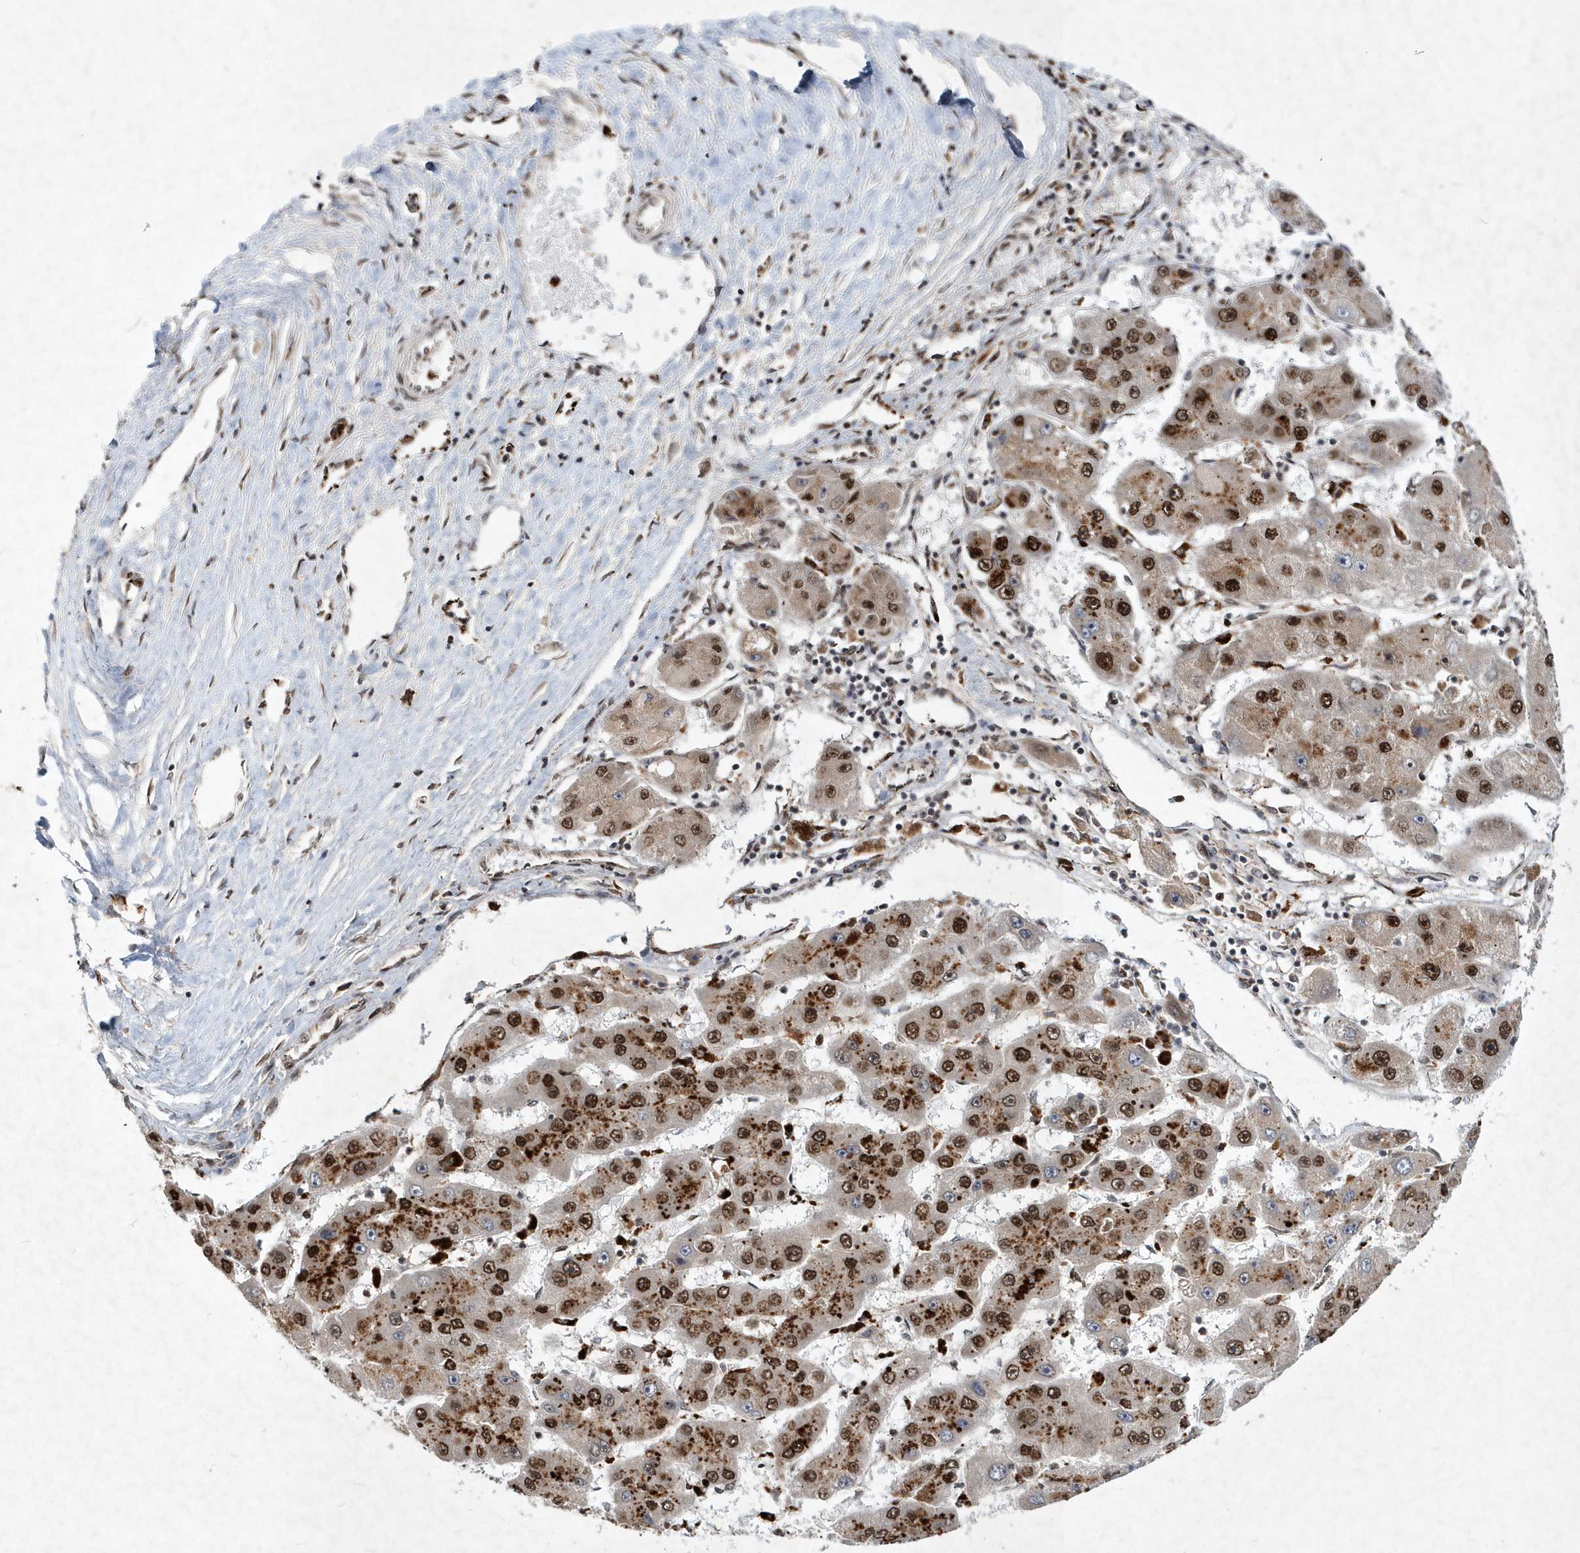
{"staining": {"intensity": "moderate", "quantity": ">75%", "location": "nuclear"}, "tissue": "liver cancer", "cell_type": "Tumor cells", "image_type": "cancer", "snomed": [{"axis": "morphology", "description": "Carcinoma, Hepatocellular, NOS"}, {"axis": "topography", "description": "Liver"}], "caption": "There is medium levels of moderate nuclear staining in tumor cells of liver cancer, as demonstrated by immunohistochemical staining (brown color).", "gene": "SOWAHB", "patient": {"sex": "female", "age": 61}}